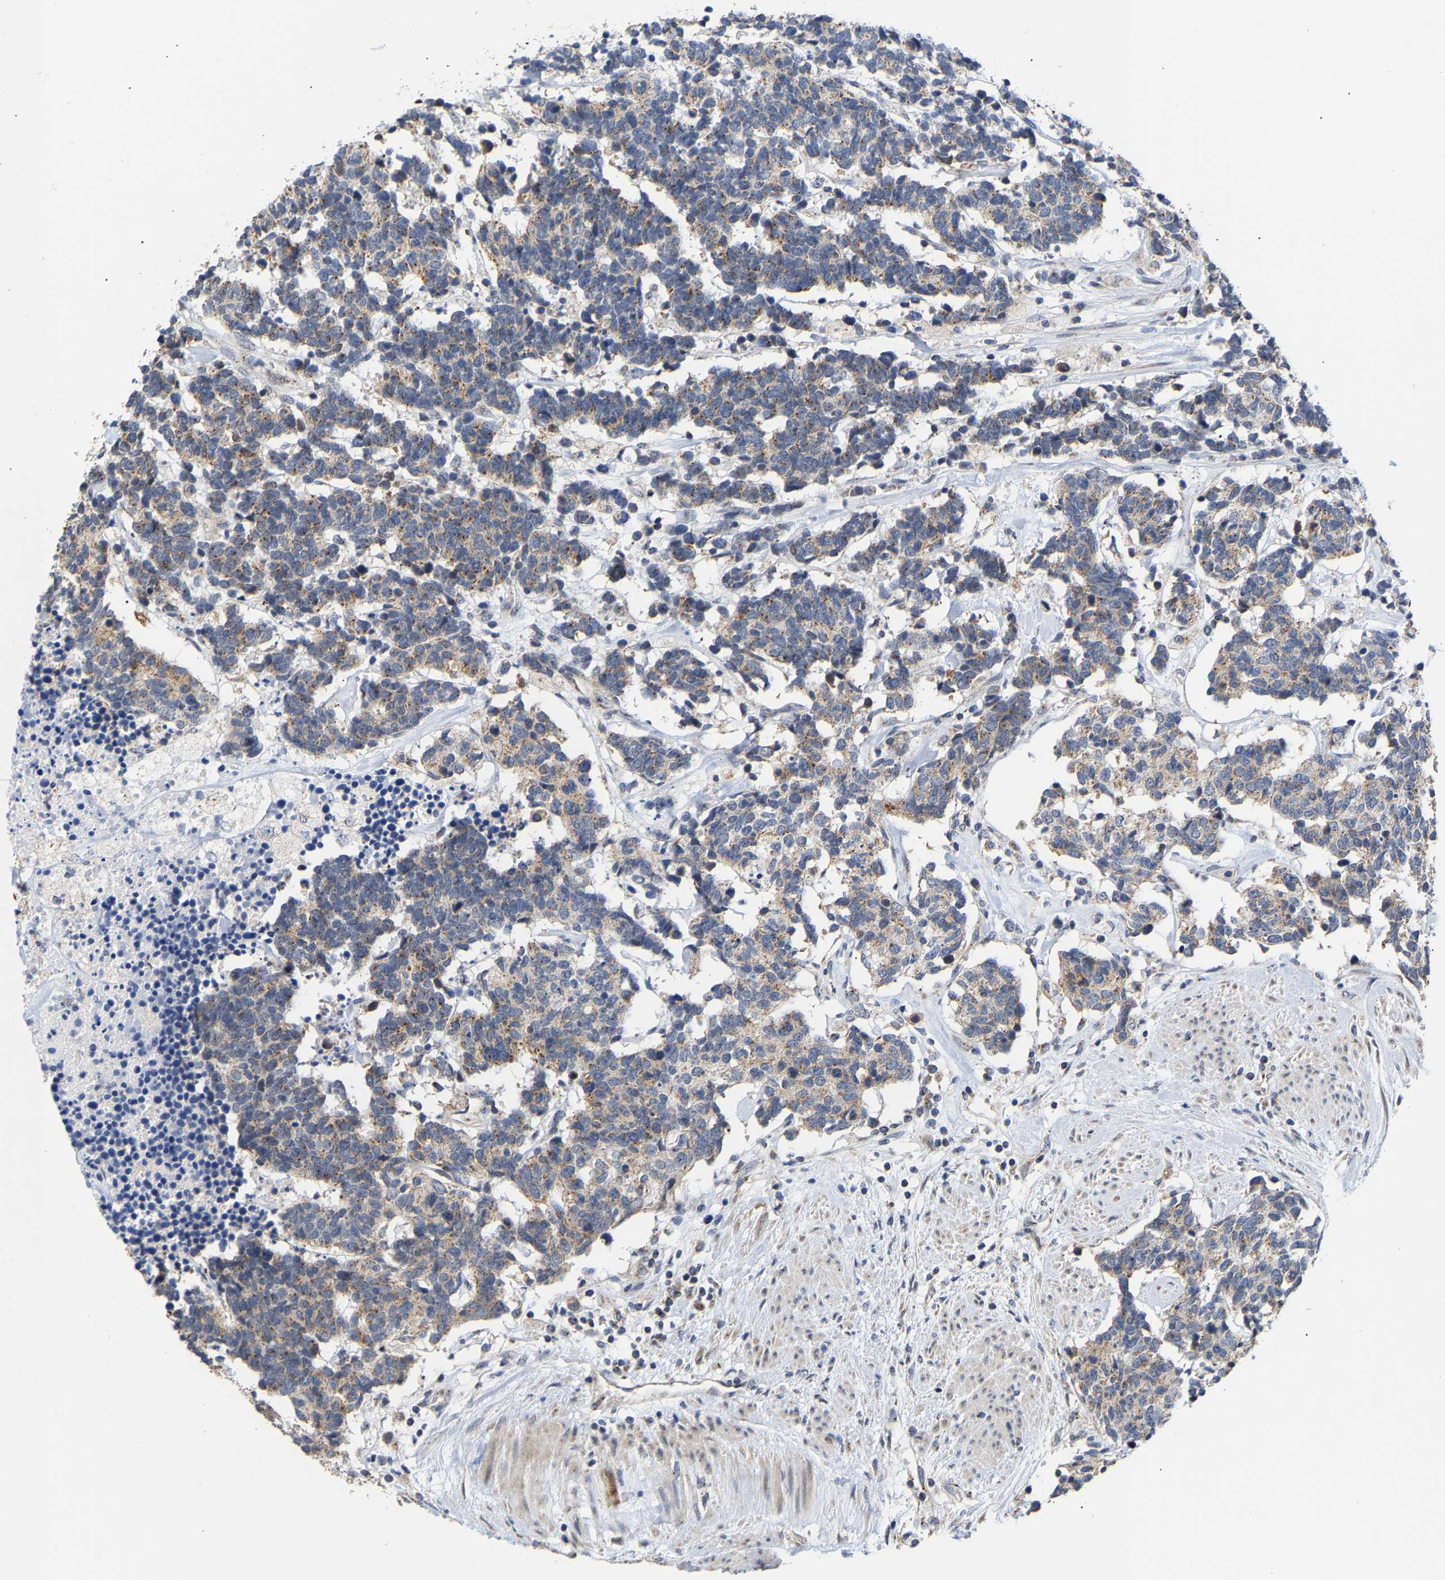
{"staining": {"intensity": "weak", "quantity": ">75%", "location": "cytoplasmic/membranous"}, "tissue": "carcinoid", "cell_type": "Tumor cells", "image_type": "cancer", "snomed": [{"axis": "morphology", "description": "Carcinoma, NOS"}, {"axis": "morphology", "description": "Carcinoid, malignant, NOS"}, {"axis": "topography", "description": "Urinary bladder"}], "caption": "The photomicrograph displays staining of carcinoid, revealing weak cytoplasmic/membranous protein expression (brown color) within tumor cells. (DAB (3,3'-diaminobenzidine) IHC with brightfield microscopy, high magnification).", "gene": "PCNT", "patient": {"sex": "male", "age": 57}}